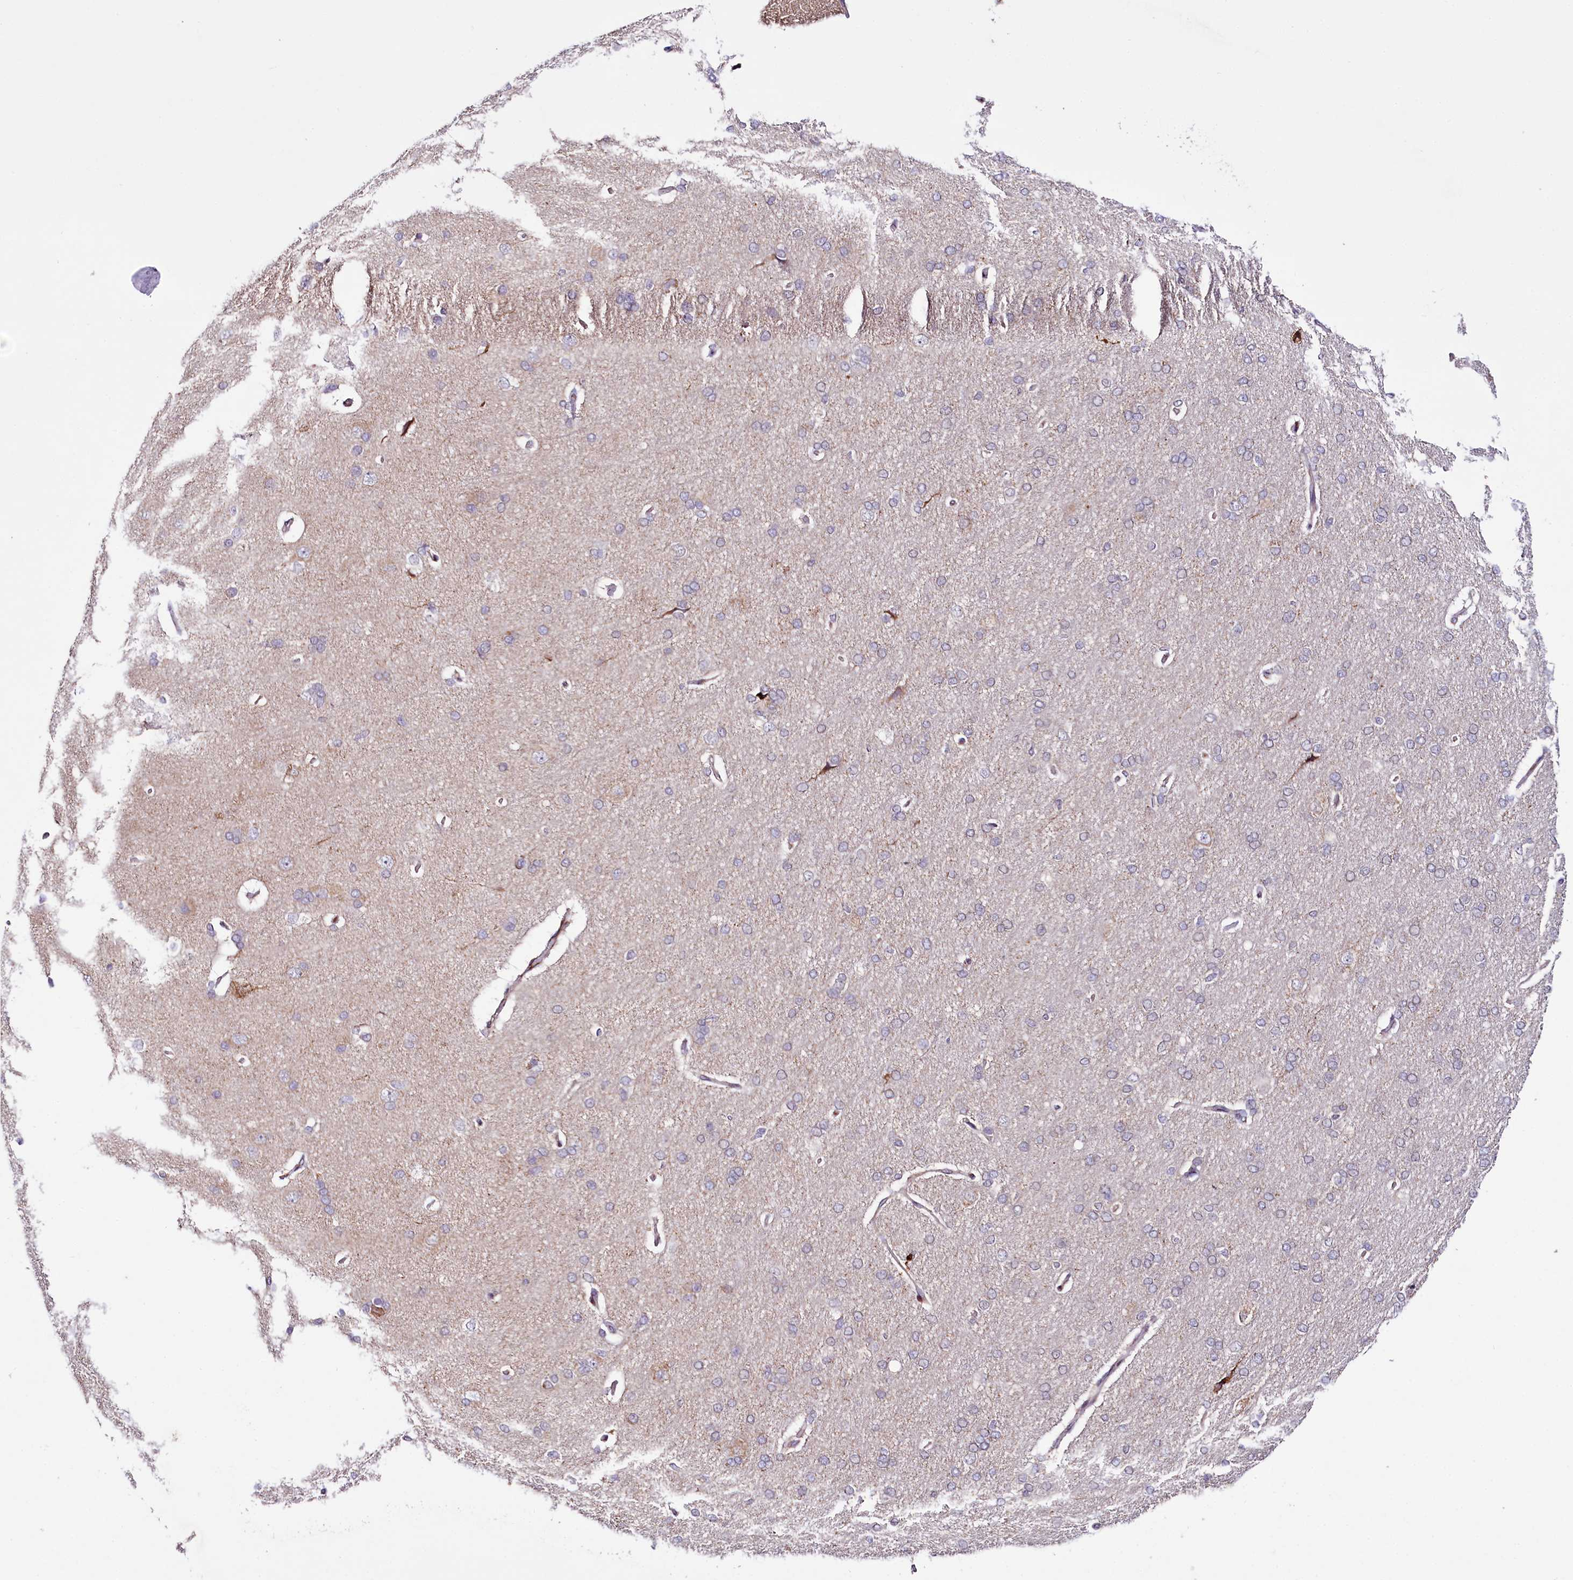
{"staining": {"intensity": "moderate", "quantity": "<25%", "location": "cytoplasmic/membranous"}, "tissue": "cerebral cortex", "cell_type": "Endothelial cells", "image_type": "normal", "snomed": [{"axis": "morphology", "description": "Normal tissue, NOS"}, {"axis": "topography", "description": "Cerebral cortex"}], "caption": "Cerebral cortex stained for a protein reveals moderate cytoplasmic/membranous positivity in endothelial cells. (Stains: DAB (3,3'-diaminobenzidine) in brown, nuclei in blue, Microscopy: brightfield microscopy at high magnification).", "gene": "ZNF226", "patient": {"sex": "male", "age": 62}}